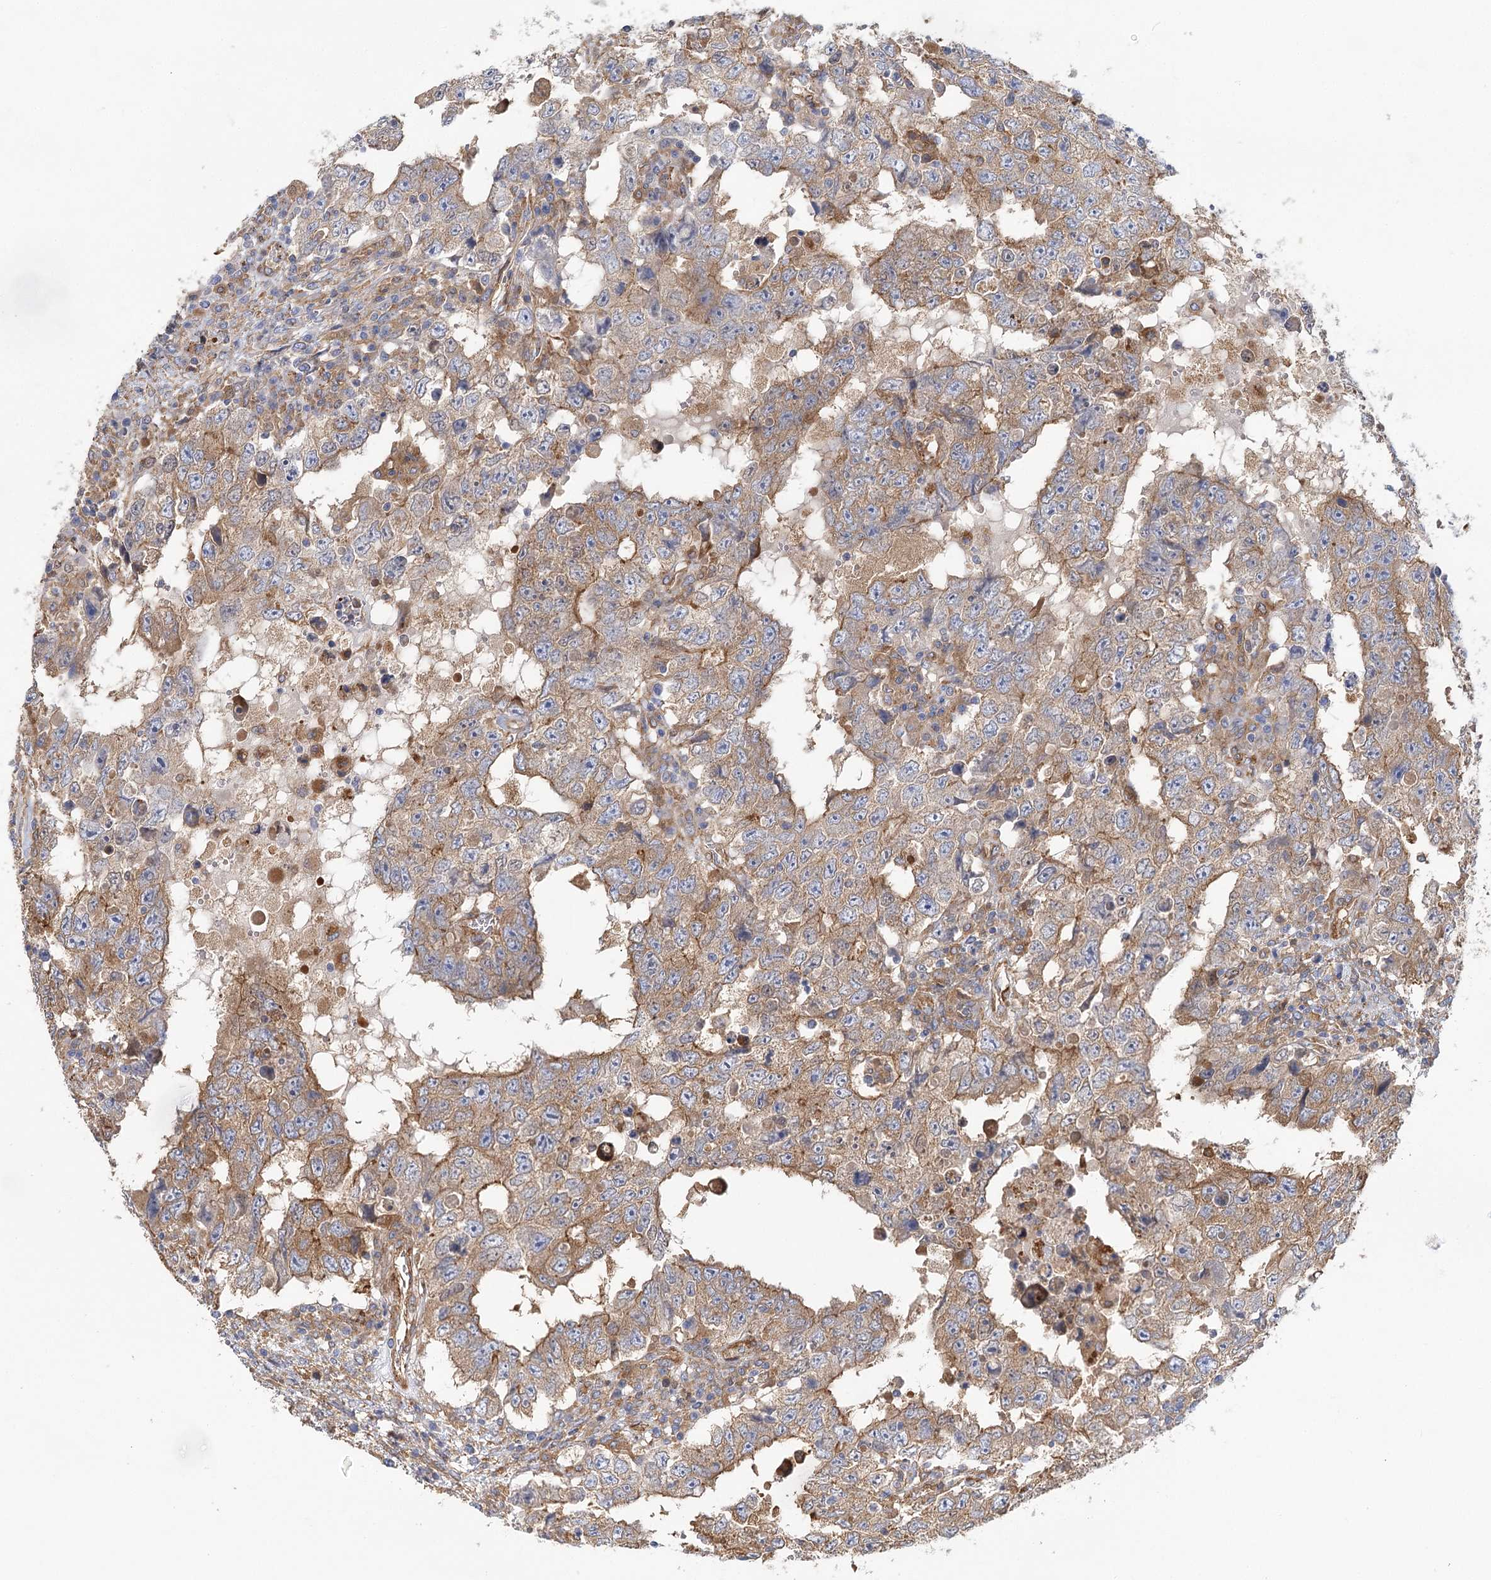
{"staining": {"intensity": "moderate", "quantity": ">75%", "location": "cytoplasmic/membranous"}, "tissue": "testis cancer", "cell_type": "Tumor cells", "image_type": "cancer", "snomed": [{"axis": "morphology", "description": "Carcinoma, Embryonal, NOS"}, {"axis": "topography", "description": "Testis"}], "caption": "Brown immunohistochemical staining in human testis cancer displays moderate cytoplasmic/membranous staining in approximately >75% of tumor cells. Nuclei are stained in blue.", "gene": "GUSB", "patient": {"sex": "male", "age": 26}}